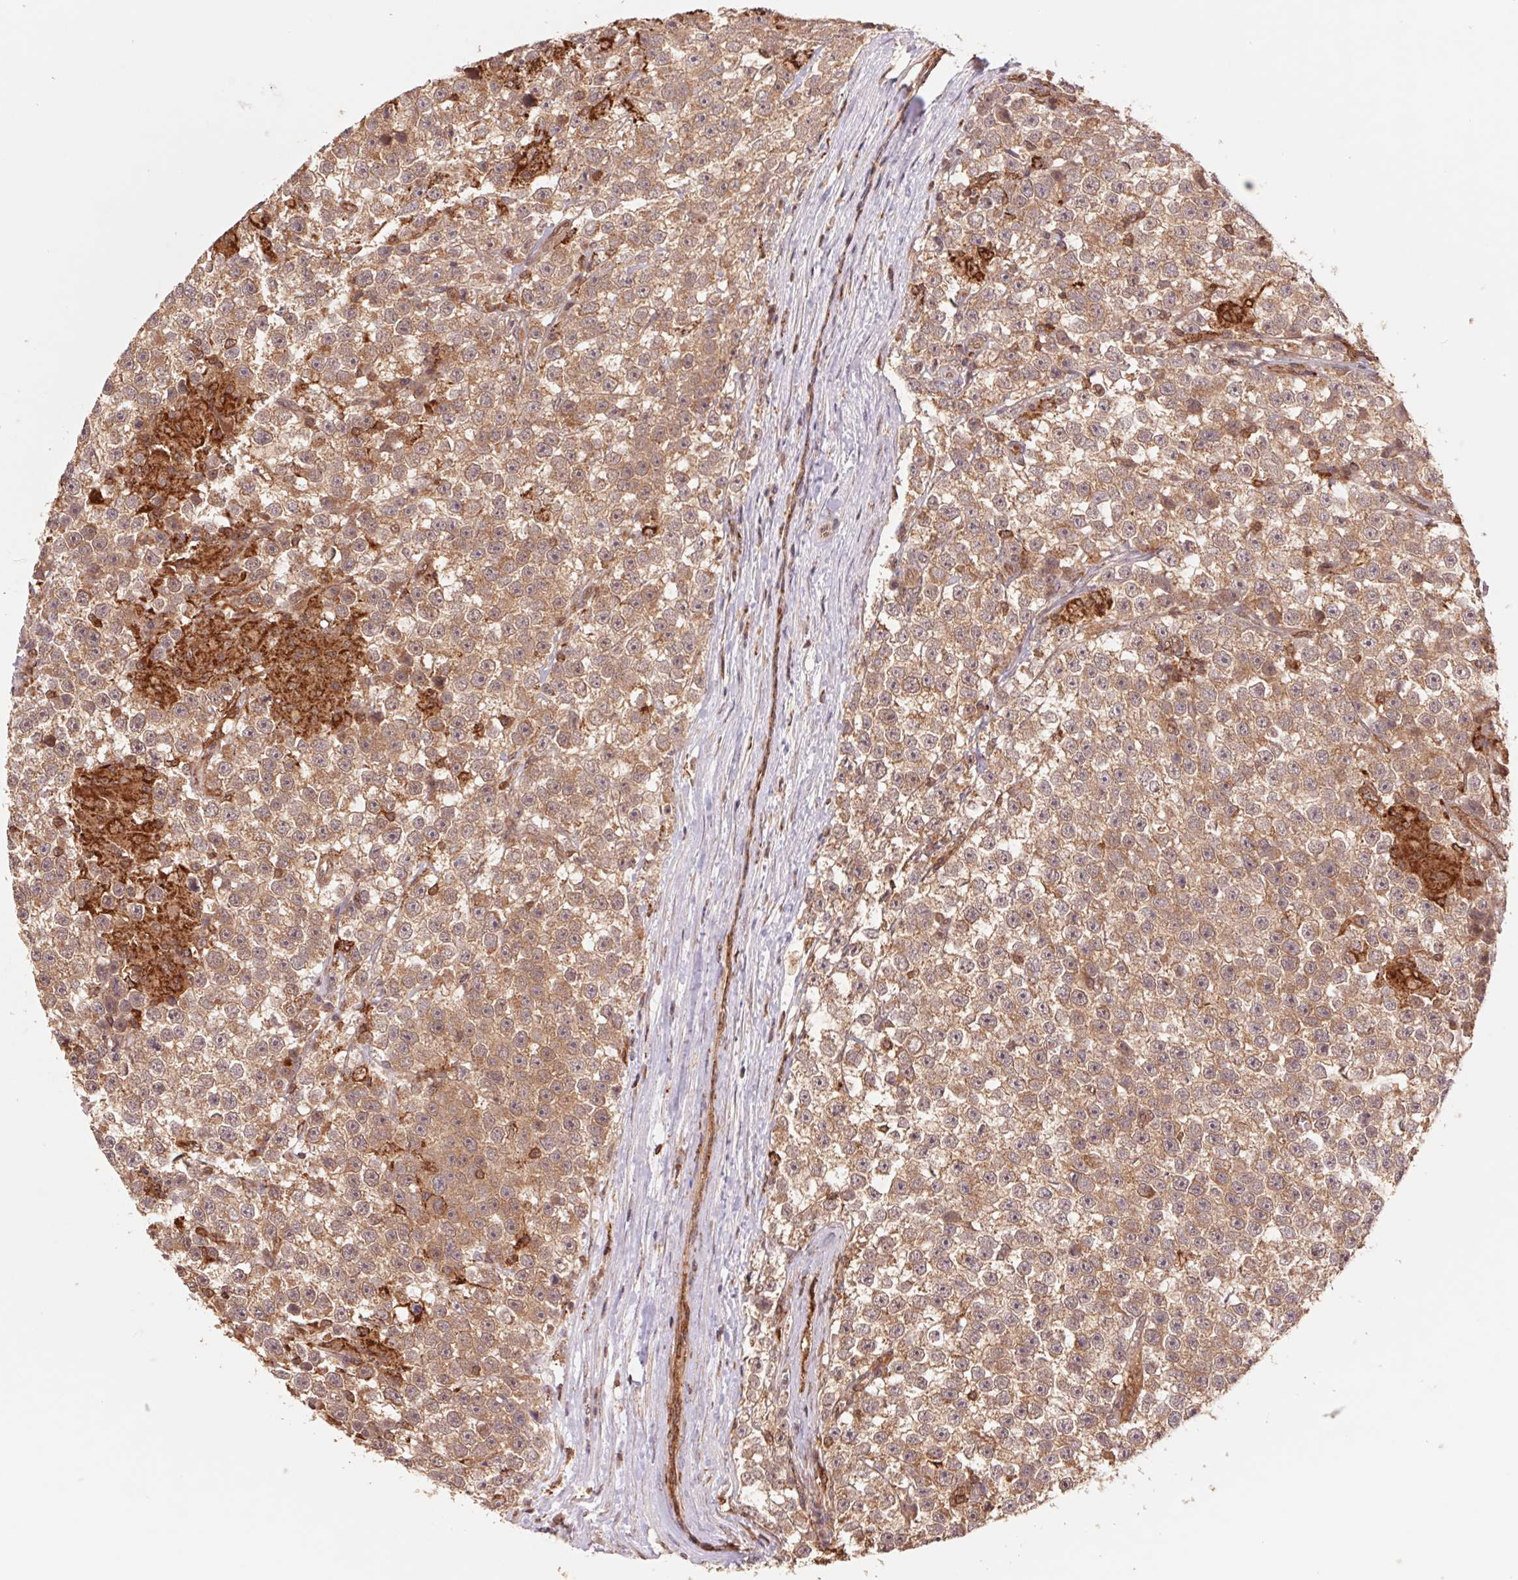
{"staining": {"intensity": "weak", "quantity": ">75%", "location": "cytoplasmic/membranous"}, "tissue": "testis cancer", "cell_type": "Tumor cells", "image_type": "cancer", "snomed": [{"axis": "morphology", "description": "Seminoma, NOS"}, {"axis": "topography", "description": "Testis"}], "caption": "Immunohistochemistry (IHC) histopathology image of human seminoma (testis) stained for a protein (brown), which displays low levels of weak cytoplasmic/membranous positivity in approximately >75% of tumor cells.", "gene": "URM1", "patient": {"sex": "male", "age": 31}}